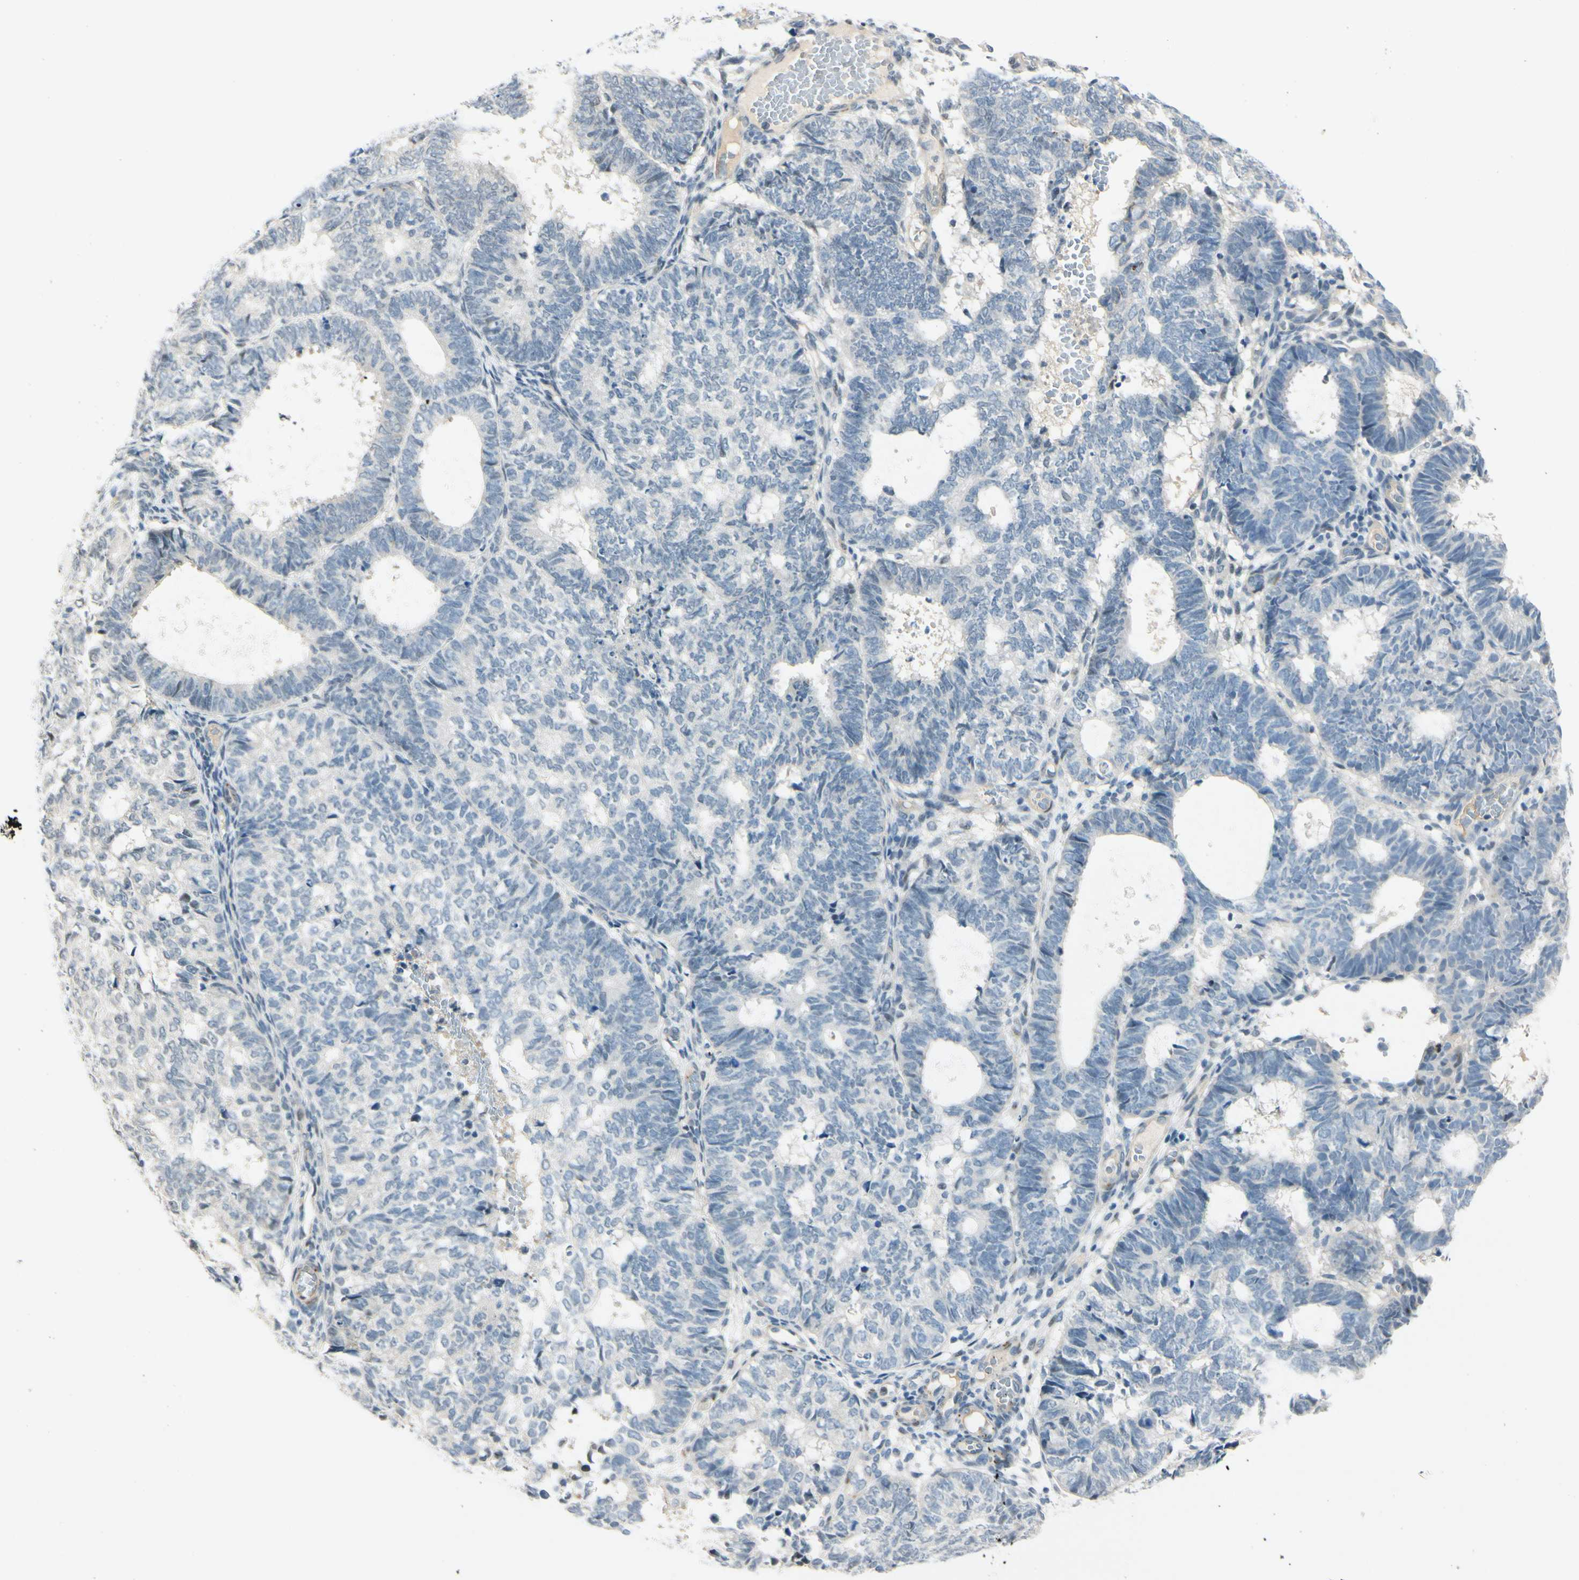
{"staining": {"intensity": "negative", "quantity": "none", "location": "none"}, "tissue": "endometrial cancer", "cell_type": "Tumor cells", "image_type": "cancer", "snomed": [{"axis": "morphology", "description": "Adenocarcinoma, NOS"}, {"axis": "topography", "description": "Uterus"}], "caption": "Endometrial cancer (adenocarcinoma) stained for a protein using IHC reveals no staining tumor cells.", "gene": "B4GALNT1", "patient": {"sex": "female", "age": 60}}